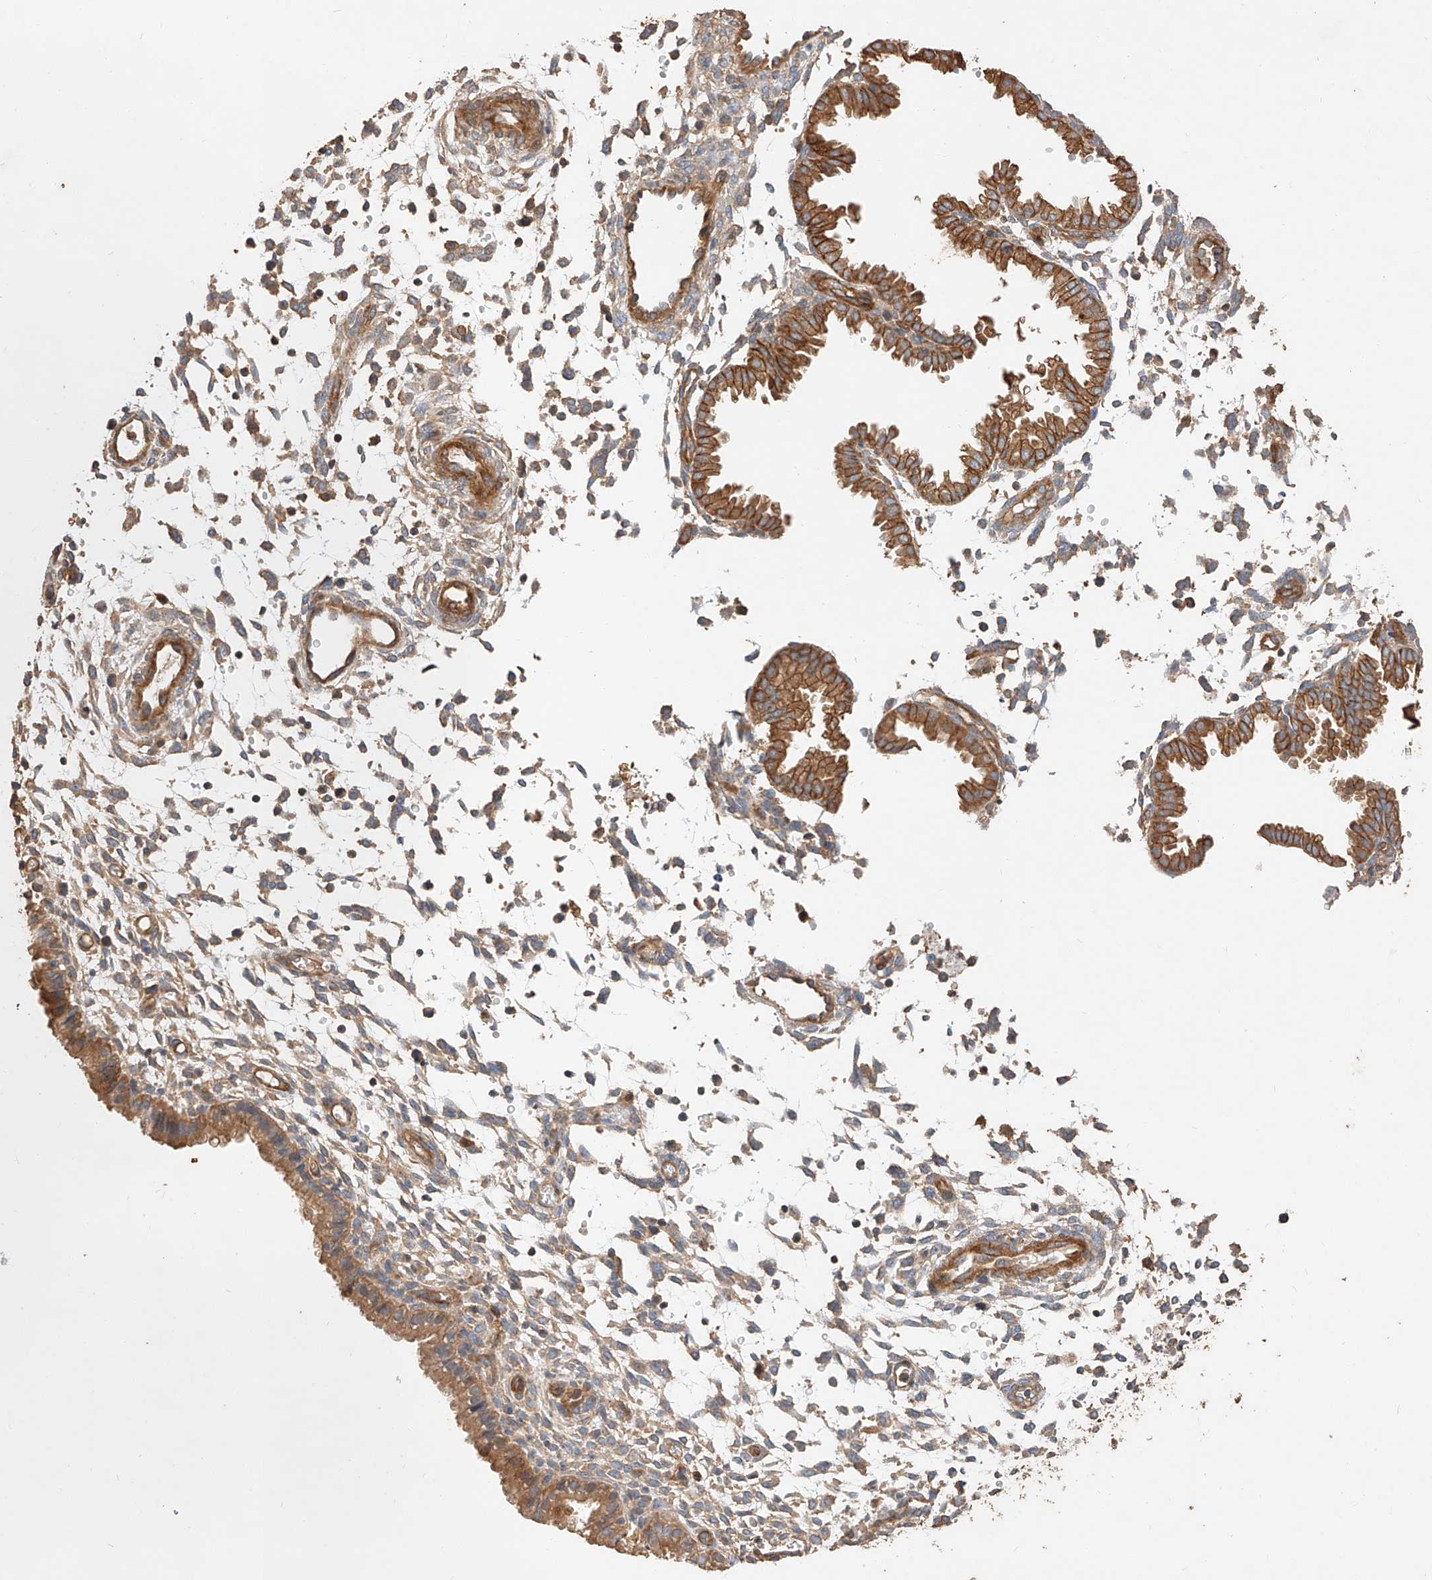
{"staining": {"intensity": "moderate", "quantity": "<25%", "location": "cytoplasmic/membranous"}, "tissue": "endometrium", "cell_type": "Cells in endometrial stroma", "image_type": "normal", "snomed": [{"axis": "morphology", "description": "Normal tissue, NOS"}, {"axis": "topography", "description": "Endometrium"}], "caption": "About <25% of cells in endometrial stroma in benign human endometrium display moderate cytoplasmic/membranous protein positivity as visualized by brown immunohistochemical staining.", "gene": "GHDC", "patient": {"sex": "female", "age": 33}}